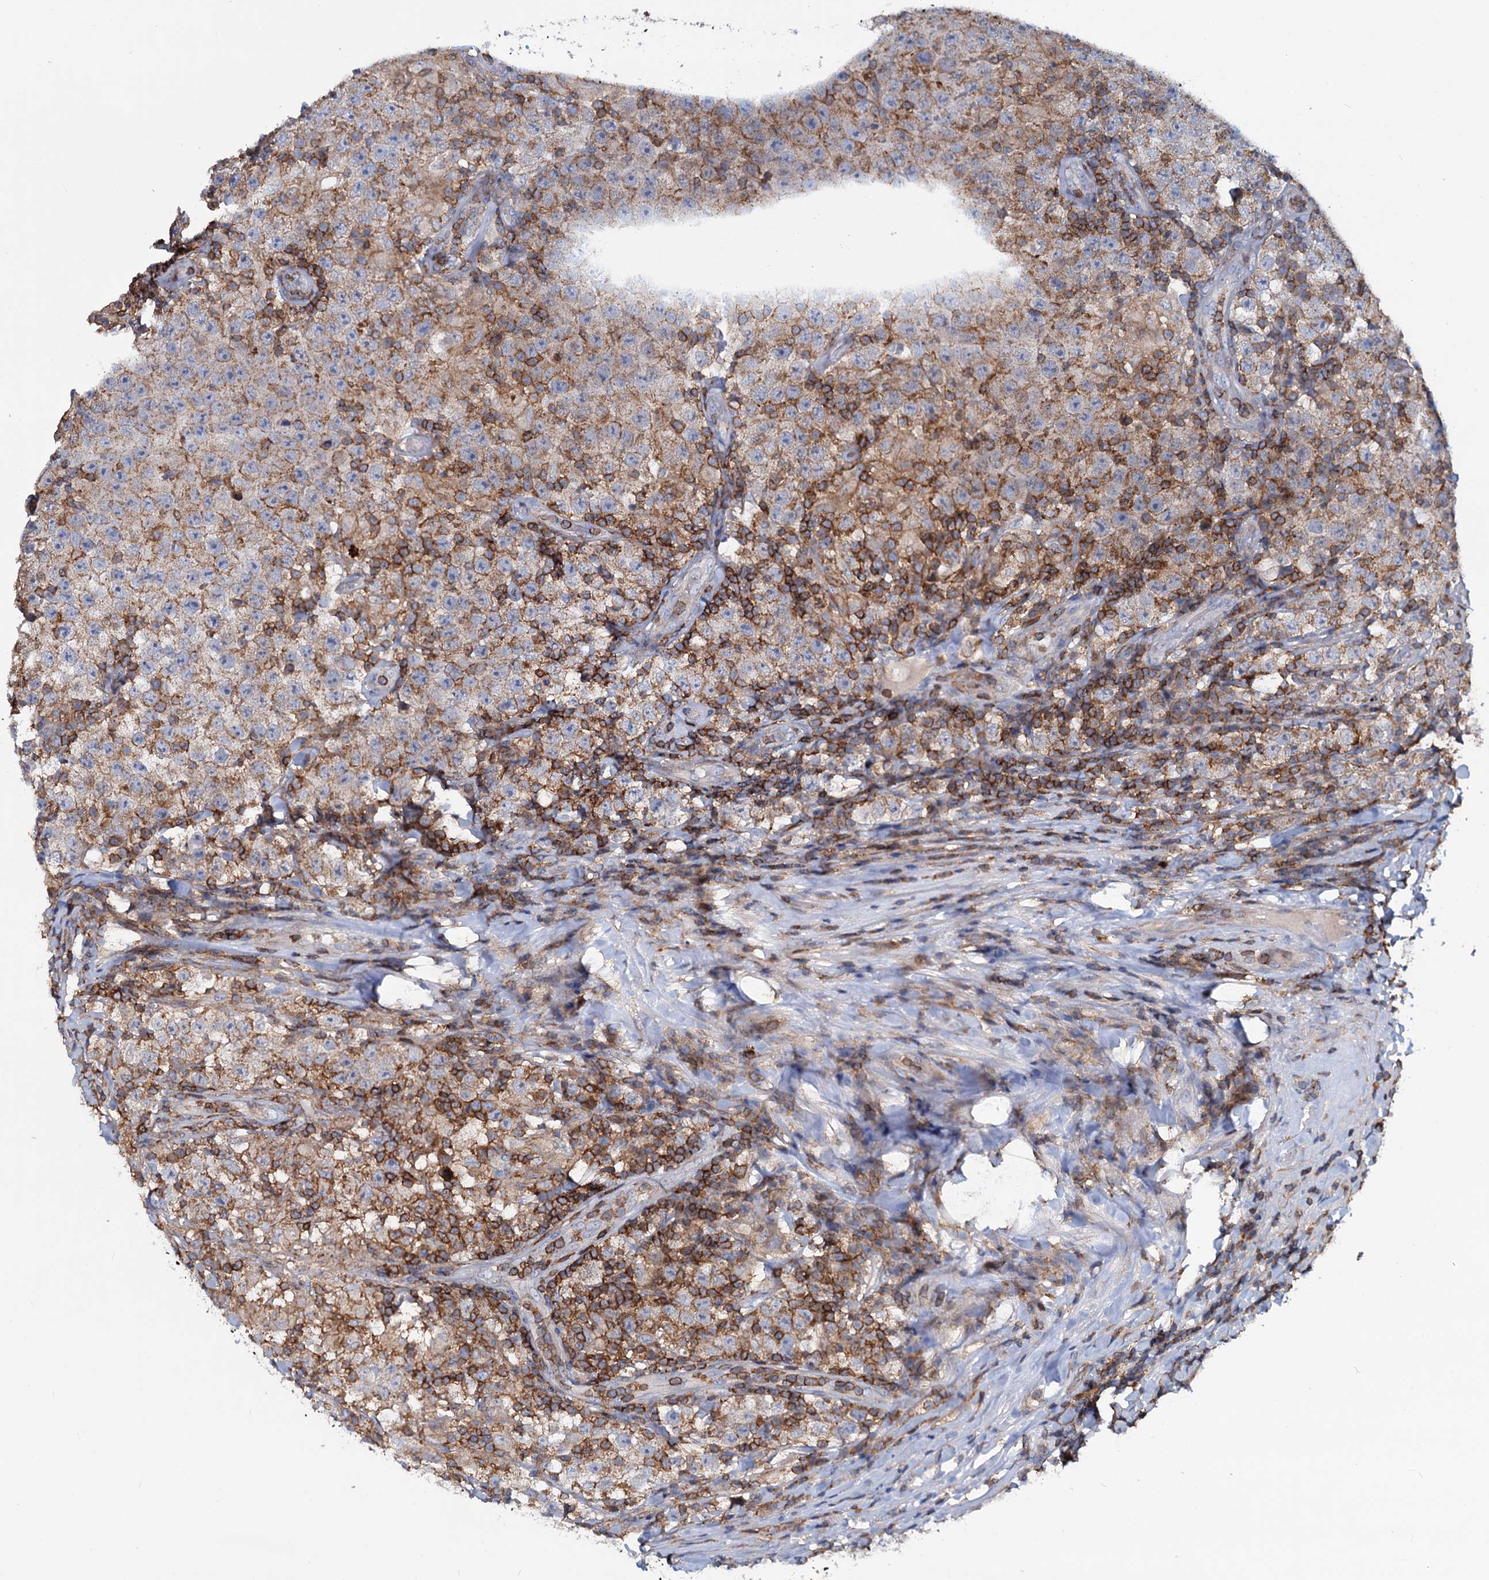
{"staining": {"intensity": "moderate", "quantity": ">75%", "location": "cytoplasmic/membranous"}, "tissue": "testis cancer", "cell_type": "Tumor cells", "image_type": "cancer", "snomed": [{"axis": "morphology", "description": "Normal tissue, NOS"}, {"axis": "morphology", "description": "Urothelial carcinoma, High grade"}, {"axis": "morphology", "description": "Seminoma, NOS"}, {"axis": "morphology", "description": "Carcinoma, Embryonal, NOS"}, {"axis": "topography", "description": "Urinary bladder"}, {"axis": "topography", "description": "Testis"}], "caption": "Tumor cells show medium levels of moderate cytoplasmic/membranous positivity in approximately >75% of cells in testis cancer.", "gene": "LRCH4", "patient": {"sex": "male", "age": 41}}